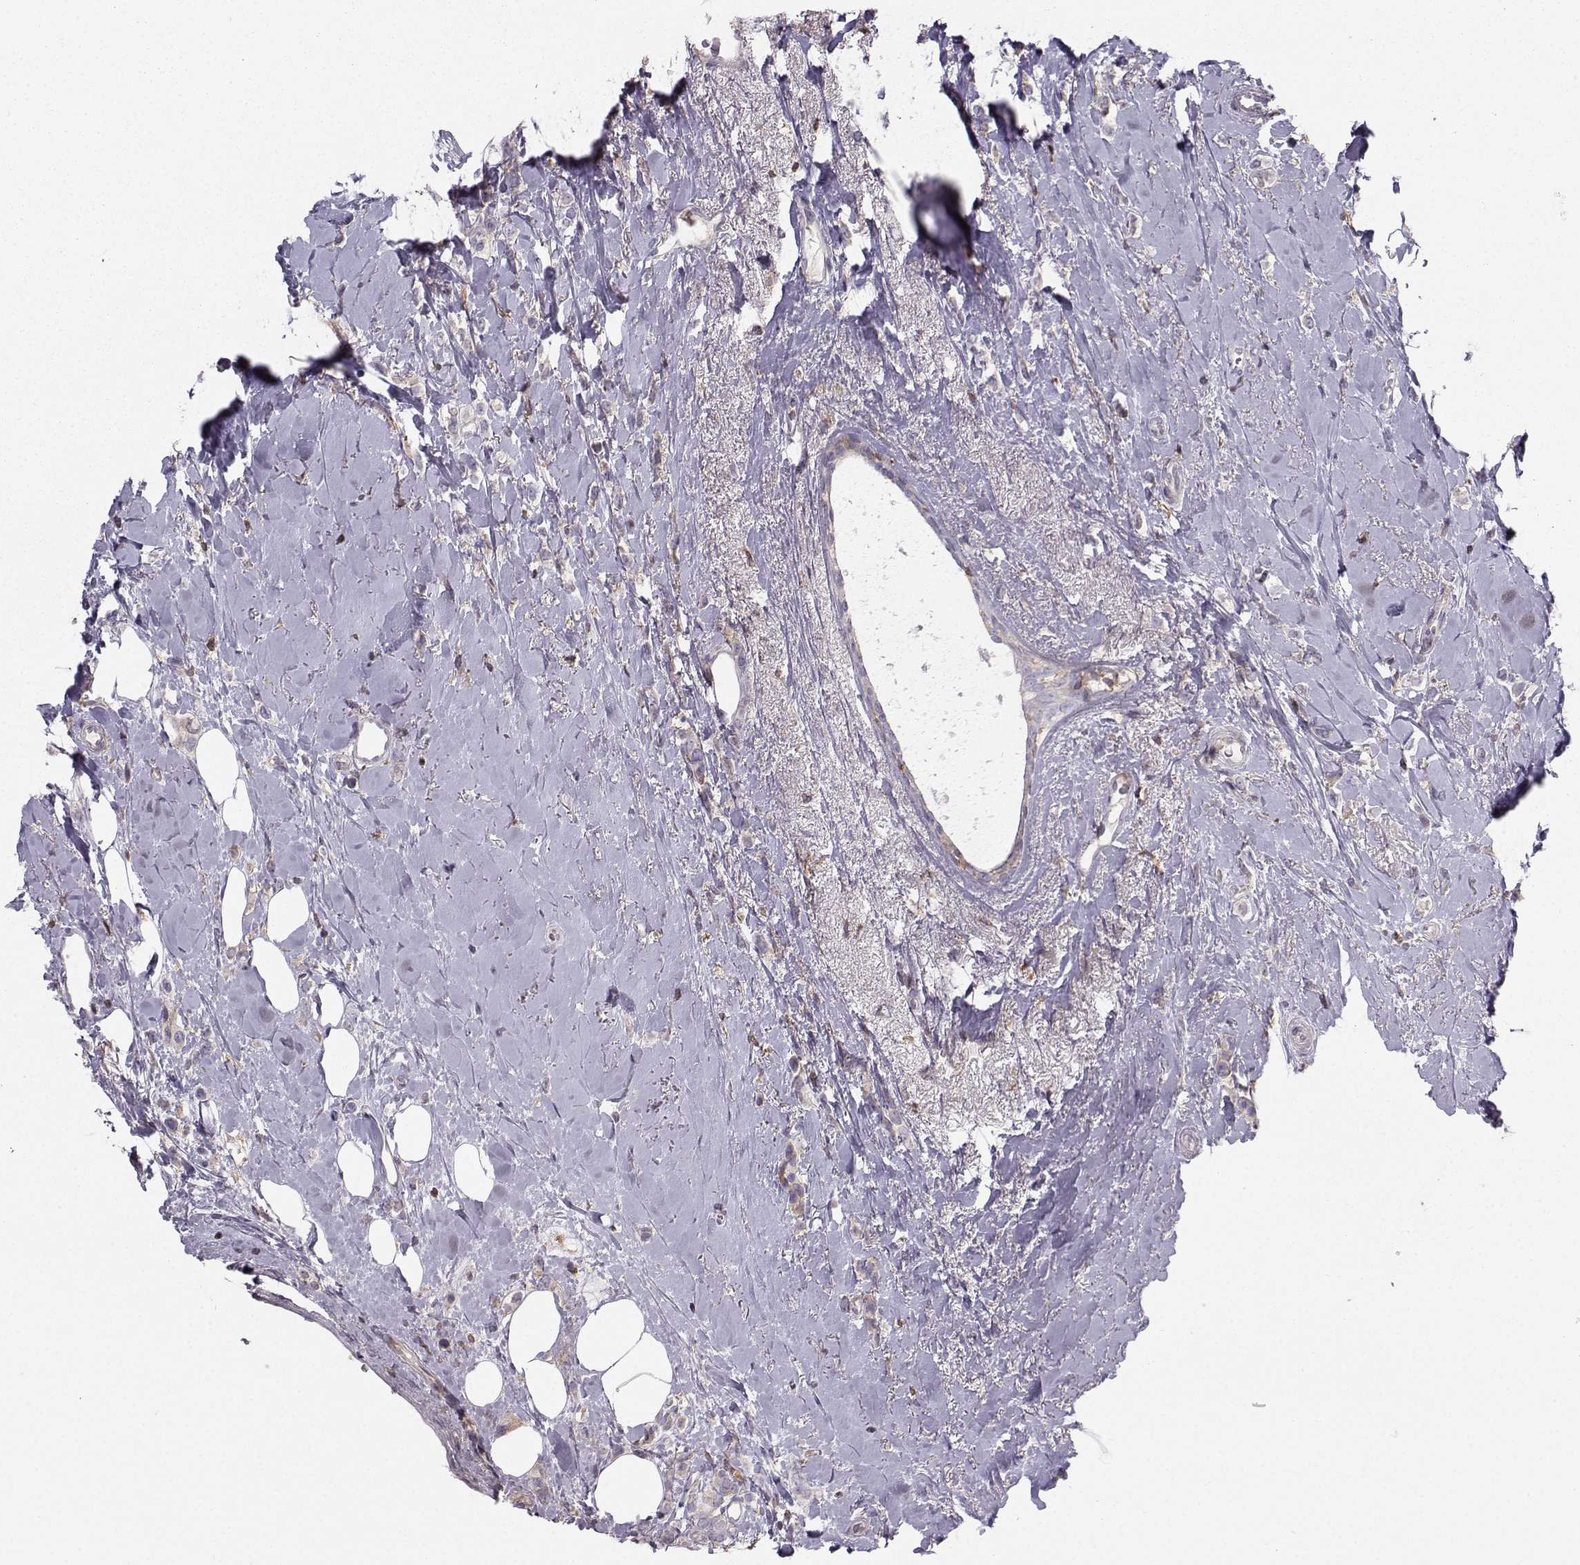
{"staining": {"intensity": "weak", "quantity": "25%-75%", "location": "cytoplasmic/membranous"}, "tissue": "breast cancer", "cell_type": "Tumor cells", "image_type": "cancer", "snomed": [{"axis": "morphology", "description": "Lobular carcinoma"}, {"axis": "topography", "description": "Breast"}], "caption": "Breast cancer (lobular carcinoma) stained with DAB (3,3'-diaminobenzidine) IHC exhibits low levels of weak cytoplasmic/membranous expression in approximately 25%-75% of tumor cells. The protein is stained brown, and the nuclei are stained in blue (DAB (3,3'-diaminobenzidine) IHC with brightfield microscopy, high magnification).", "gene": "ZBTB32", "patient": {"sex": "female", "age": 66}}